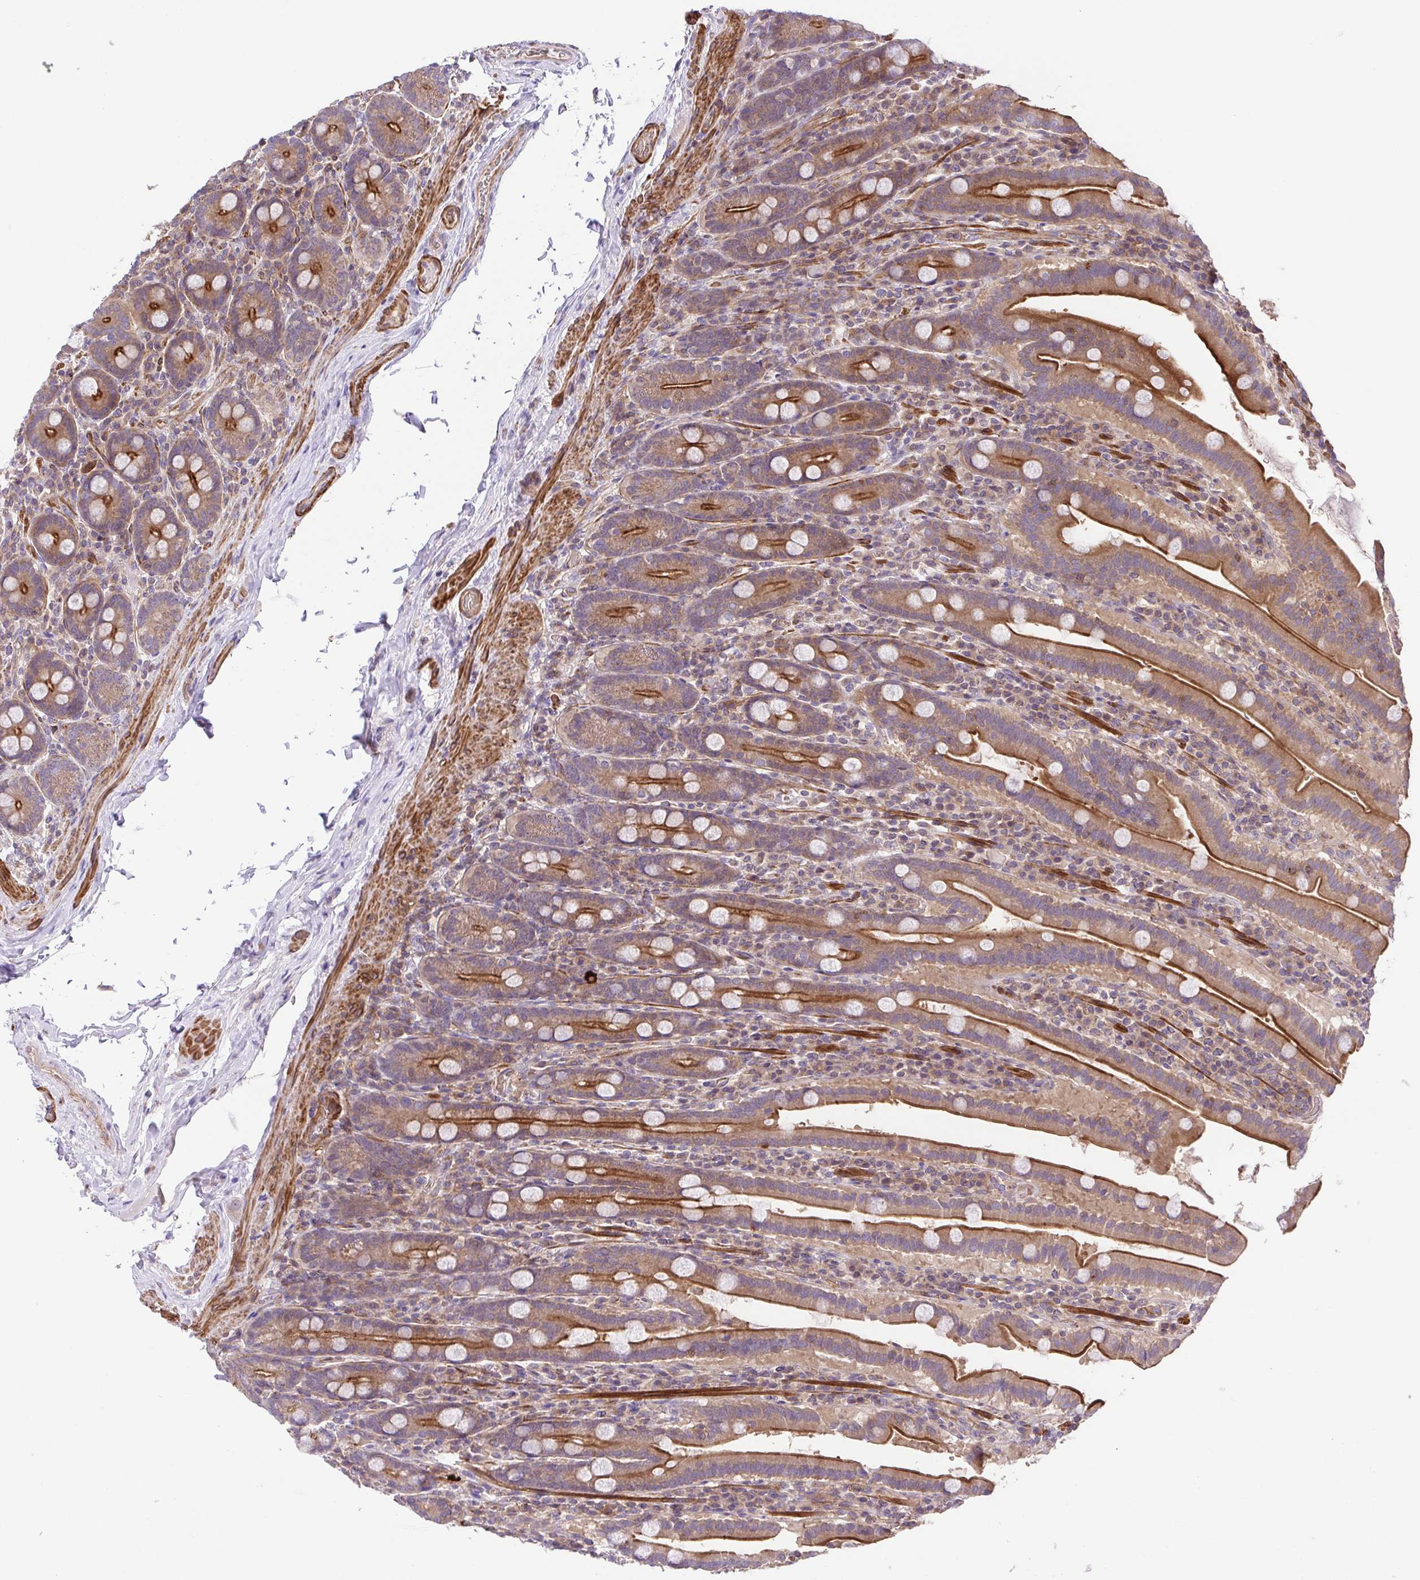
{"staining": {"intensity": "strong", "quantity": "25%-75%", "location": "cytoplasmic/membranous"}, "tissue": "small intestine", "cell_type": "Glandular cells", "image_type": "normal", "snomed": [{"axis": "morphology", "description": "Normal tissue, NOS"}, {"axis": "topography", "description": "Small intestine"}], "caption": "Glandular cells show high levels of strong cytoplasmic/membranous staining in about 25%-75% of cells in unremarkable human small intestine. Using DAB (3,3'-diaminobenzidine) (brown) and hematoxylin (blue) stains, captured at high magnification using brightfield microscopy.", "gene": "IDE", "patient": {"sex": "male", "age": 26}}